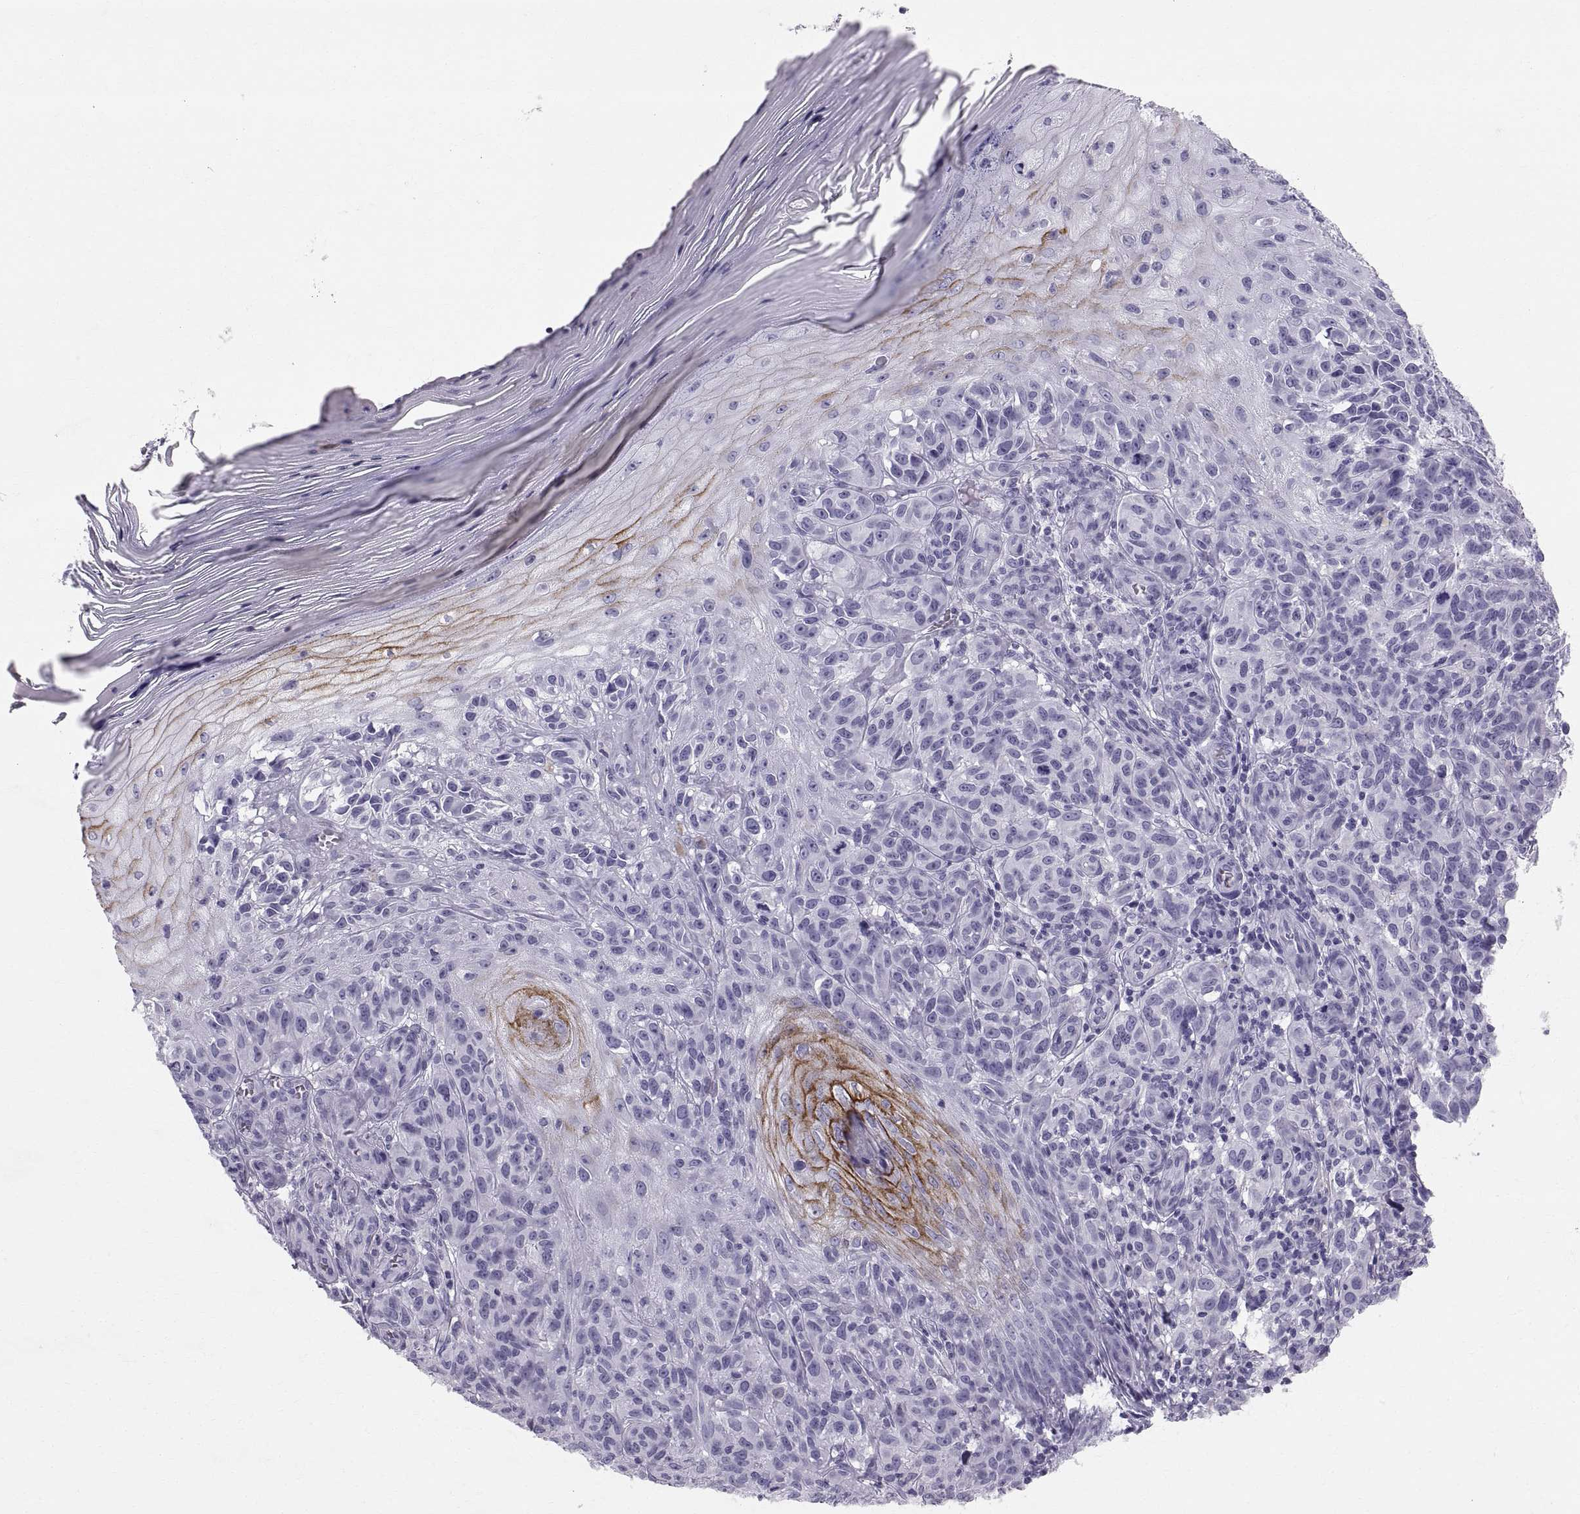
{"staining": {"intensity": "negative", "quantity": "none", "location": "none"}, "tissue": "melanoma", "cell_type": "Tumor cells", "image_type": "cancer", "snomed": [{"axis": "morphology", "description": "Malignant melanoma, NOS"}, {"axis": "topography", "description": "Skin"}], "caption": "A photomicrograph of melanoma stained for a protein exhibits no brown staining in tumor cells. (DAB immunohistochemistry (IHC) visualized using brightfield microscopy, high magnification).", "gene": "SLC22A6", "patient": {"sex": "female", "age": 53}}